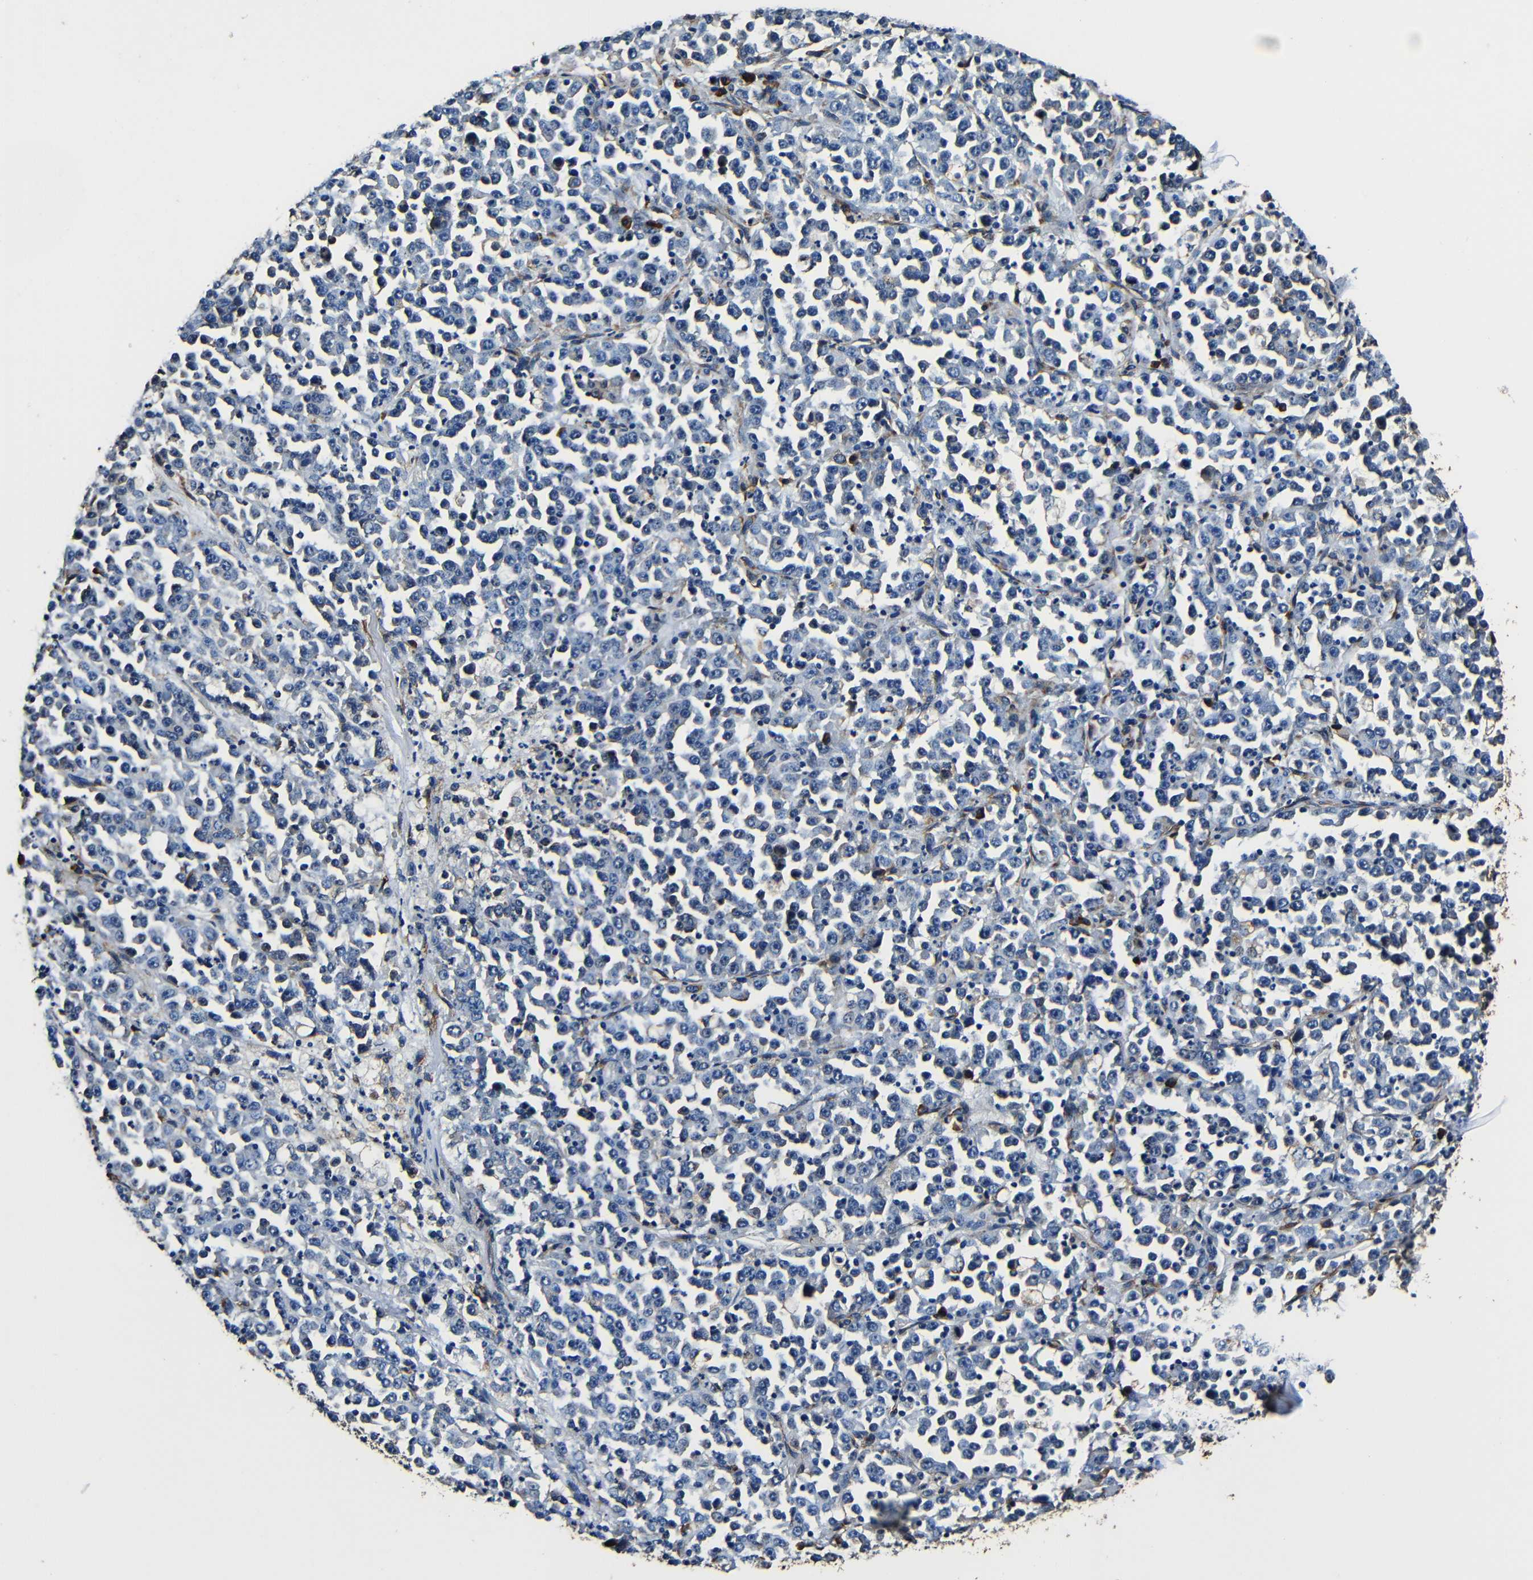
{"staining": {"intensity": "negative", "quantity": "none", "location": "none"}, "tissue": "stomach cancer", "cell_type": "Tumor cells", "image_type": "cancer", "snomed": [{"axis": "morphology", "description": "Normal tissue, NOS"}, {"axis": "morphology", "description": "Adenocarcinoma, NOS"}, {"axis": "topography", "description": "Stomach, upper"}, {"axis": "topography", "description": "Stomach"}], "caption": "Photomicrograph shows no significant protein staining in tumor cells of stomach cancer (adenocarcinoma).", "gene": "RRBP1", "patient": {"sex": "male", "age": 59}}